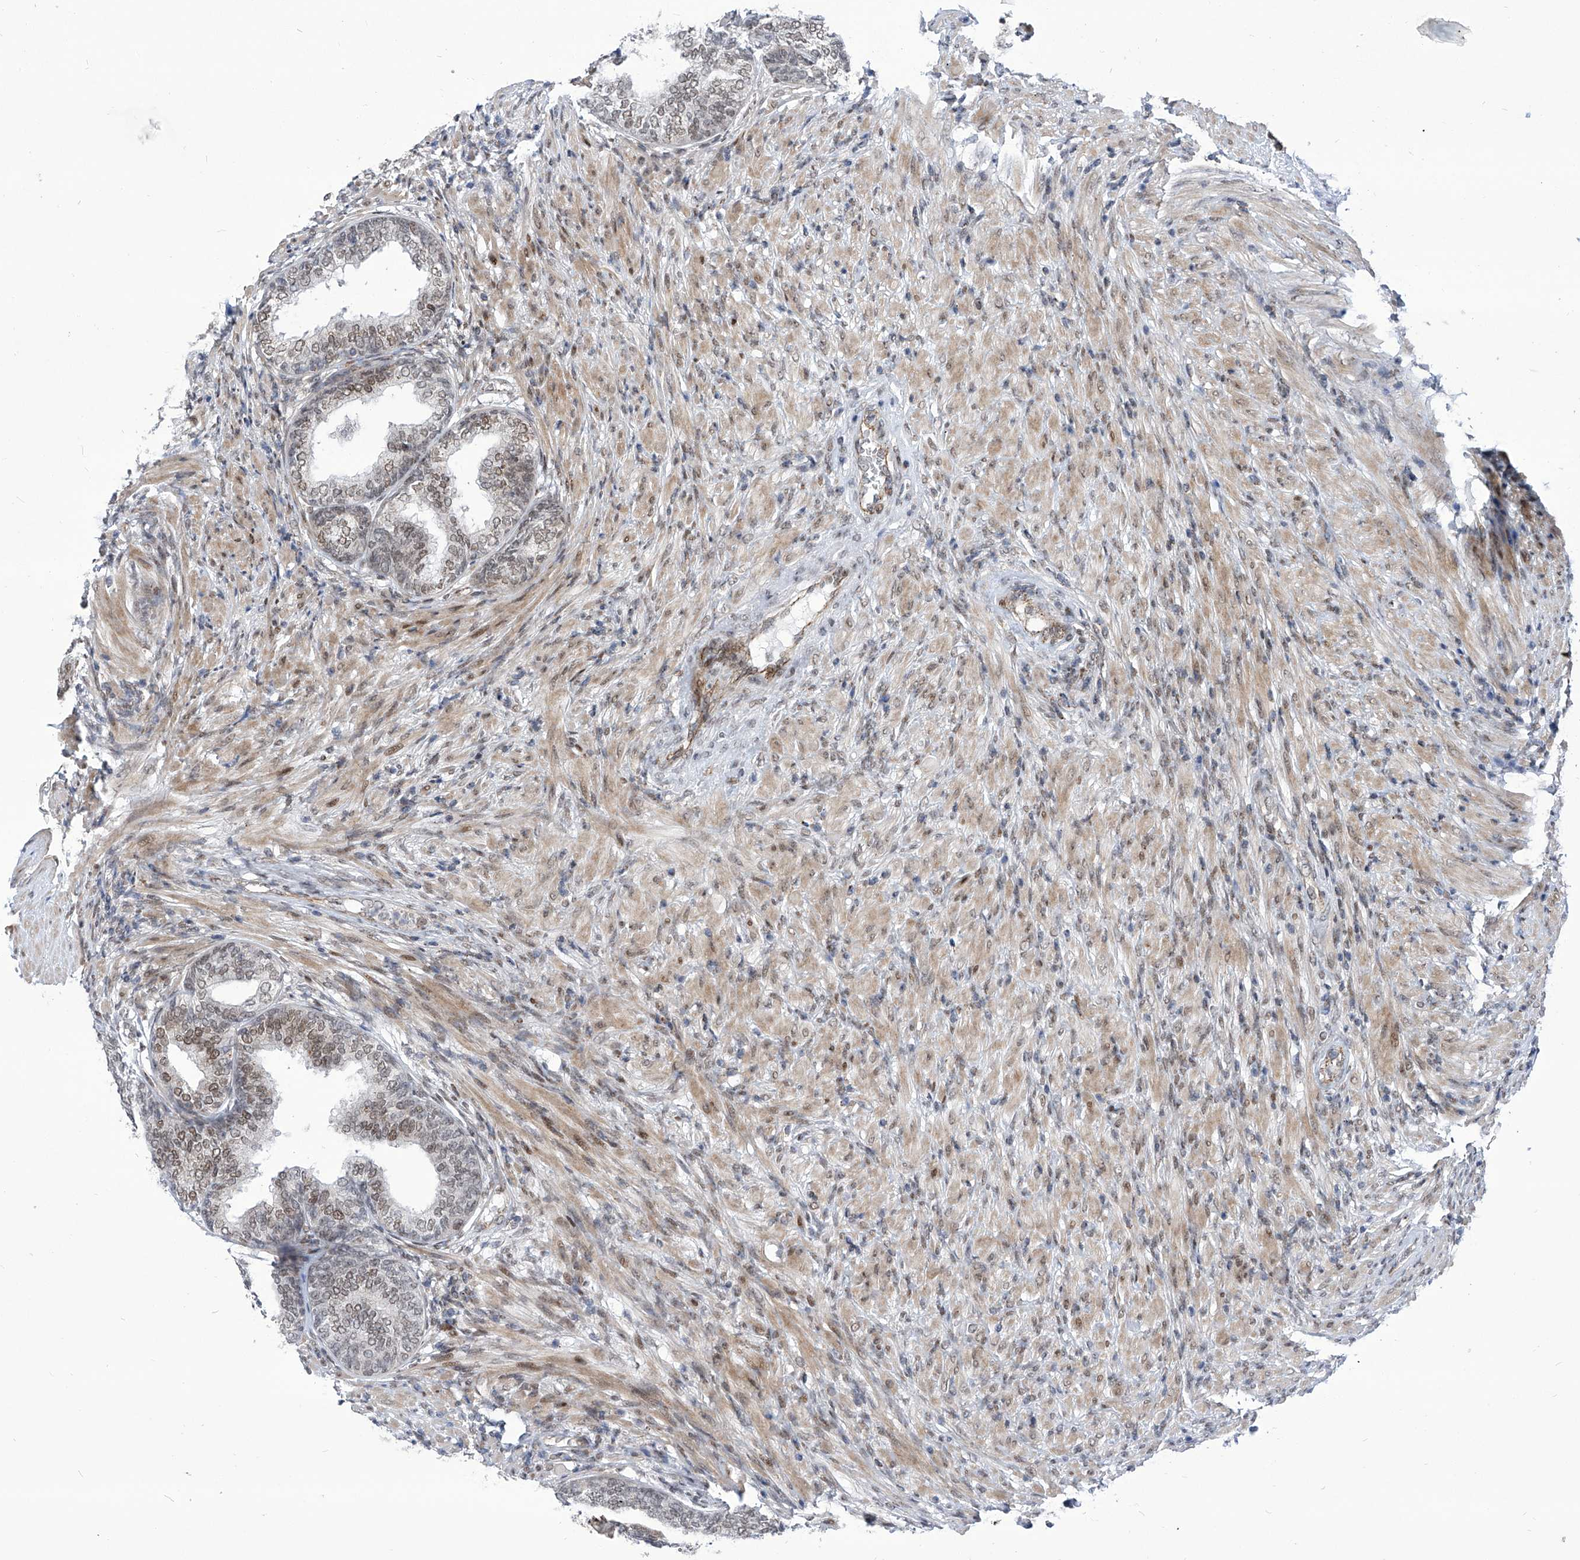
{"staining": {"intensity": "strong", "quantity": ">75%", "location": "cytoplasmic/membranous,nuclear"}, "tissue": "prostate", "cell_type": "Glandular cells", "image_type": "normal", "snomed": [{"axis": "morphology", "description": "Normal tissue, NOS"}, {"axis": "topography", "description": "Prostate"}], "caption": "Protein staining reveals strong cytoplasmic/membranous,nuclear expression in approximately >75% of glandular cells in normal prostate. (brown staining indicates protein expression, while blue staining denotes nuclei).", "gene": "CEP290", "patient": {"sex": "male", "age": 76}}